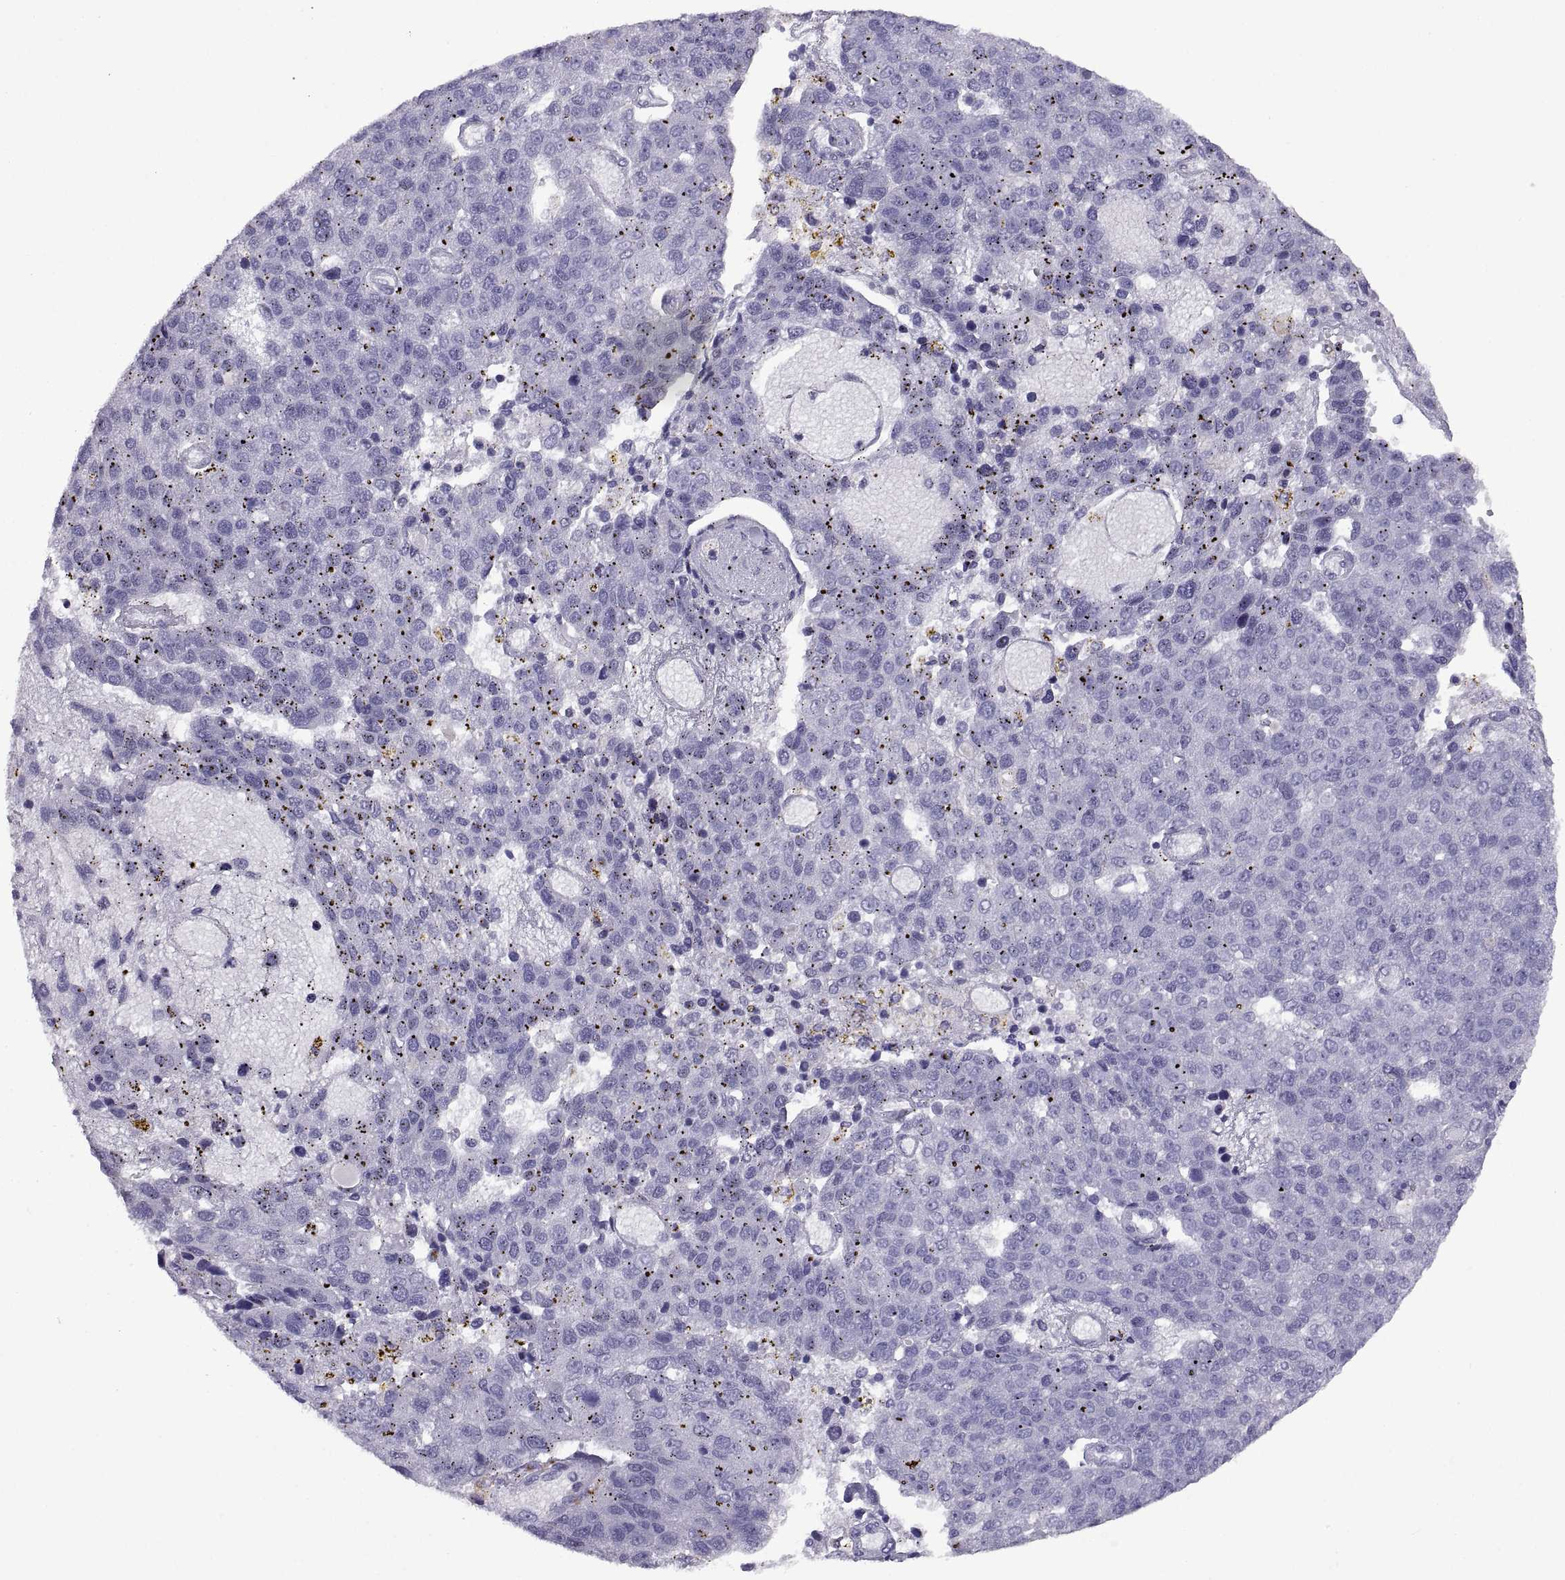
{"staining": {"intensity": "negative", "quantity": "none", "location": "none"}, "tissue": "pancreatic cancer", "cell_type": "Tumor cells", "image_type": "cancer", "snomed": [{"axis": "morphology", "description": "Adenocarcinoma, NOS"}, {"axis": "topography", "description": "Pancreas"}], "caption": "IHC micrograph of neoplastic tissue: human pancreatic cancer (adenocarcinoma) stained with DAB (3,3'-diaminobenzidine) exhibits no significant protein staining in tumor cells.", "gene": "RGS20", "patient": {"sex": "female", "age": 61}}